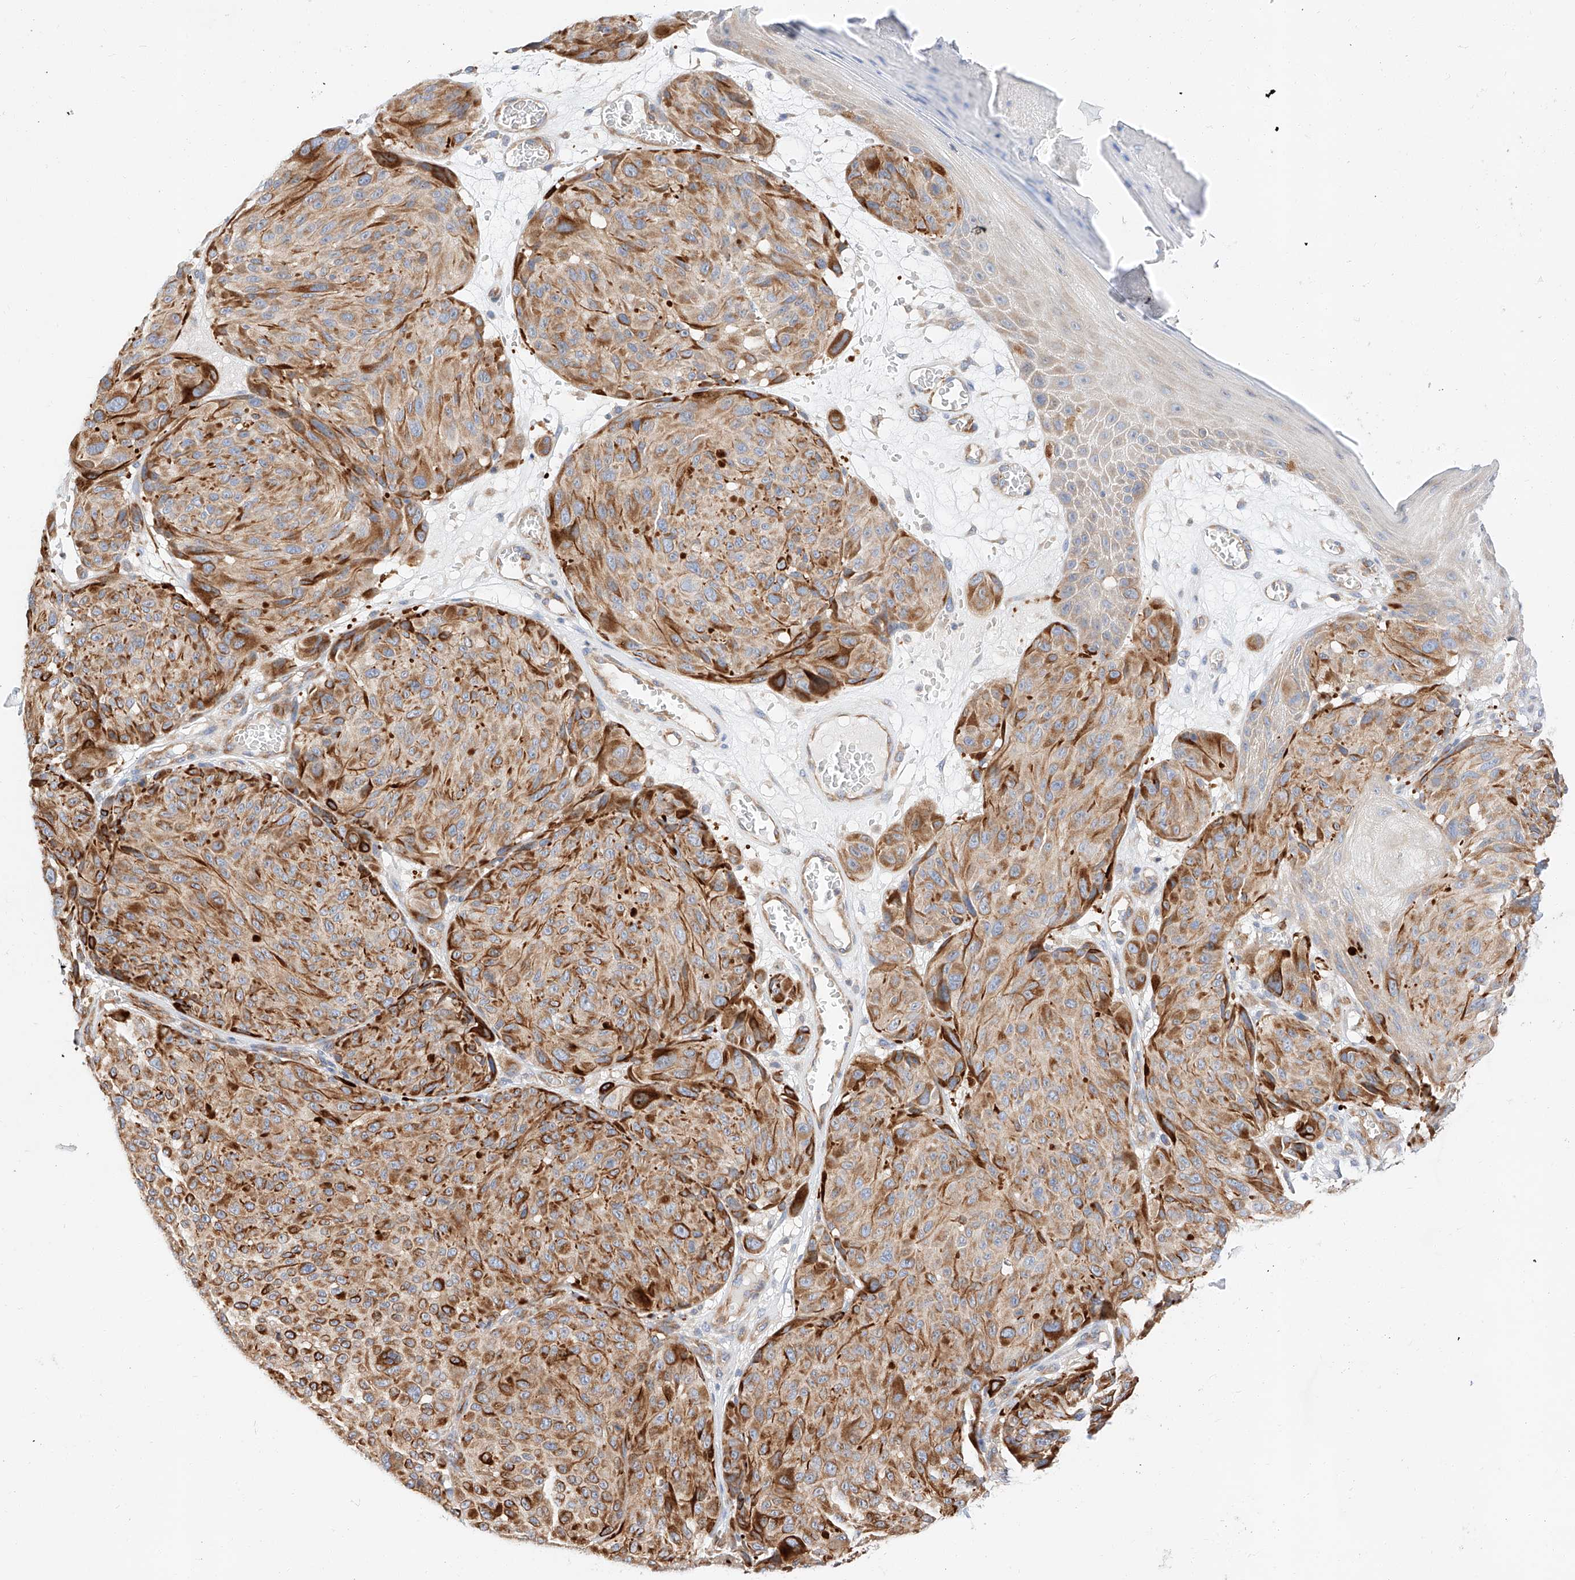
{"staining": {"intensity": "moderate", "quantity": ">75%", "location": "cytoplasmic/membranous"}, "tissue": "melanoma", "cell_type": "Tumor cells", "image_type": "cancer", "snomed": [{"axis": "morphology", "description": "Malignant melanoma, NOS"}, {"axis": "topography", "description": "Skin"}], "caption": "Immunohistochemistry (IHC) of human melanoma shows medium levels of moderate cytoplasmic/membranous positivity in approximately >75% of tumor cells. Nuclei are stained in blue.", "gene": "GLMN", "patient": {"sex": "male", "age": 83}}